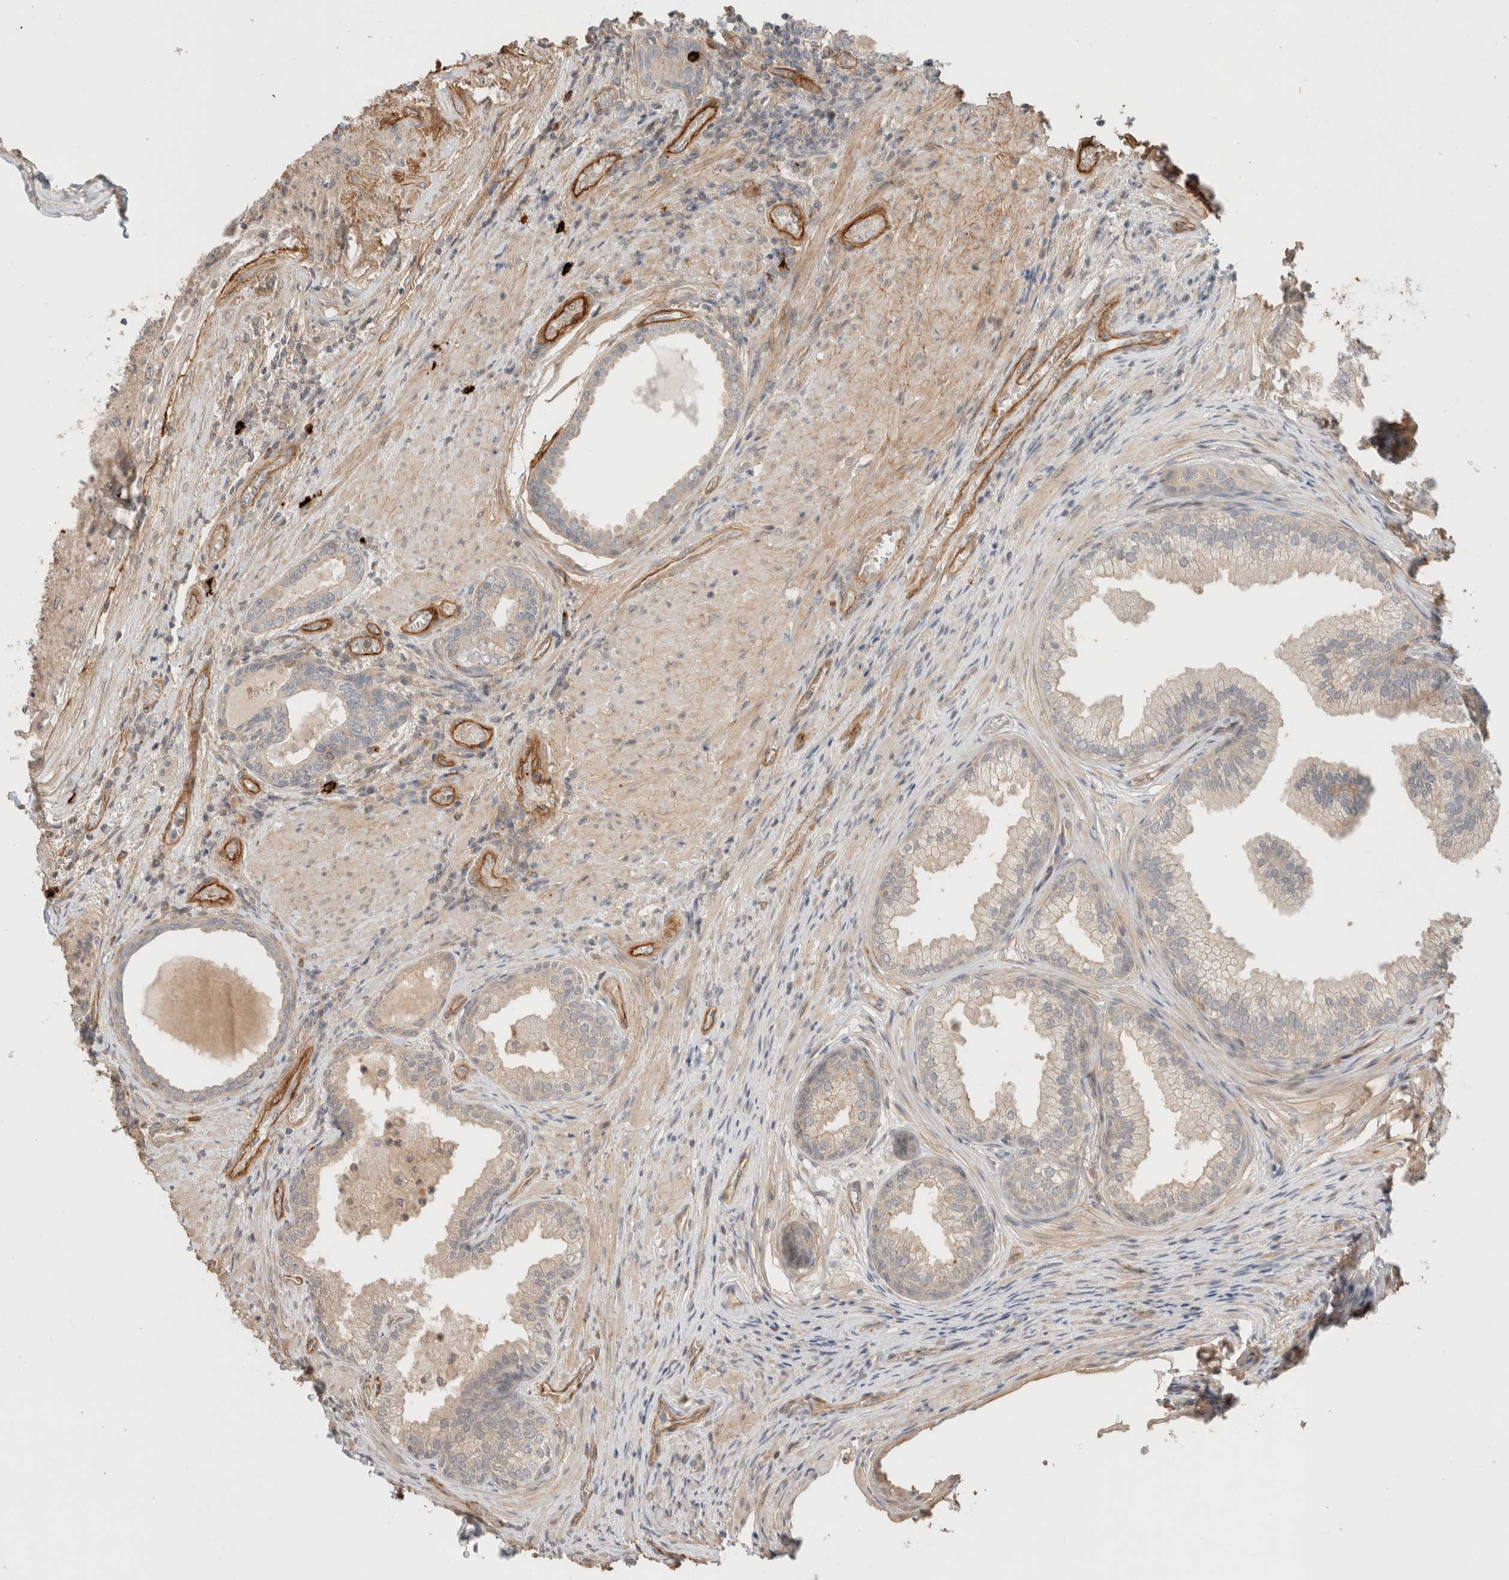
{"staining": {"intensity": "weak", "quantity": "<25%", "location": "cytoplasmic/membranous"}, "tissue": "prostate", "cell_type": "Glandular cells", "image_type": "normal", "snomed": [{"axis": "morphology", "description": "Normal tissue, NOS"}, {"axis": "topography", "description": "Prostate"}], "caption": "IHC of benign human prostate displays no expression in glandular cells.", "gene": "HSPG2", "patient": {"sex": "male", "age": 76}}